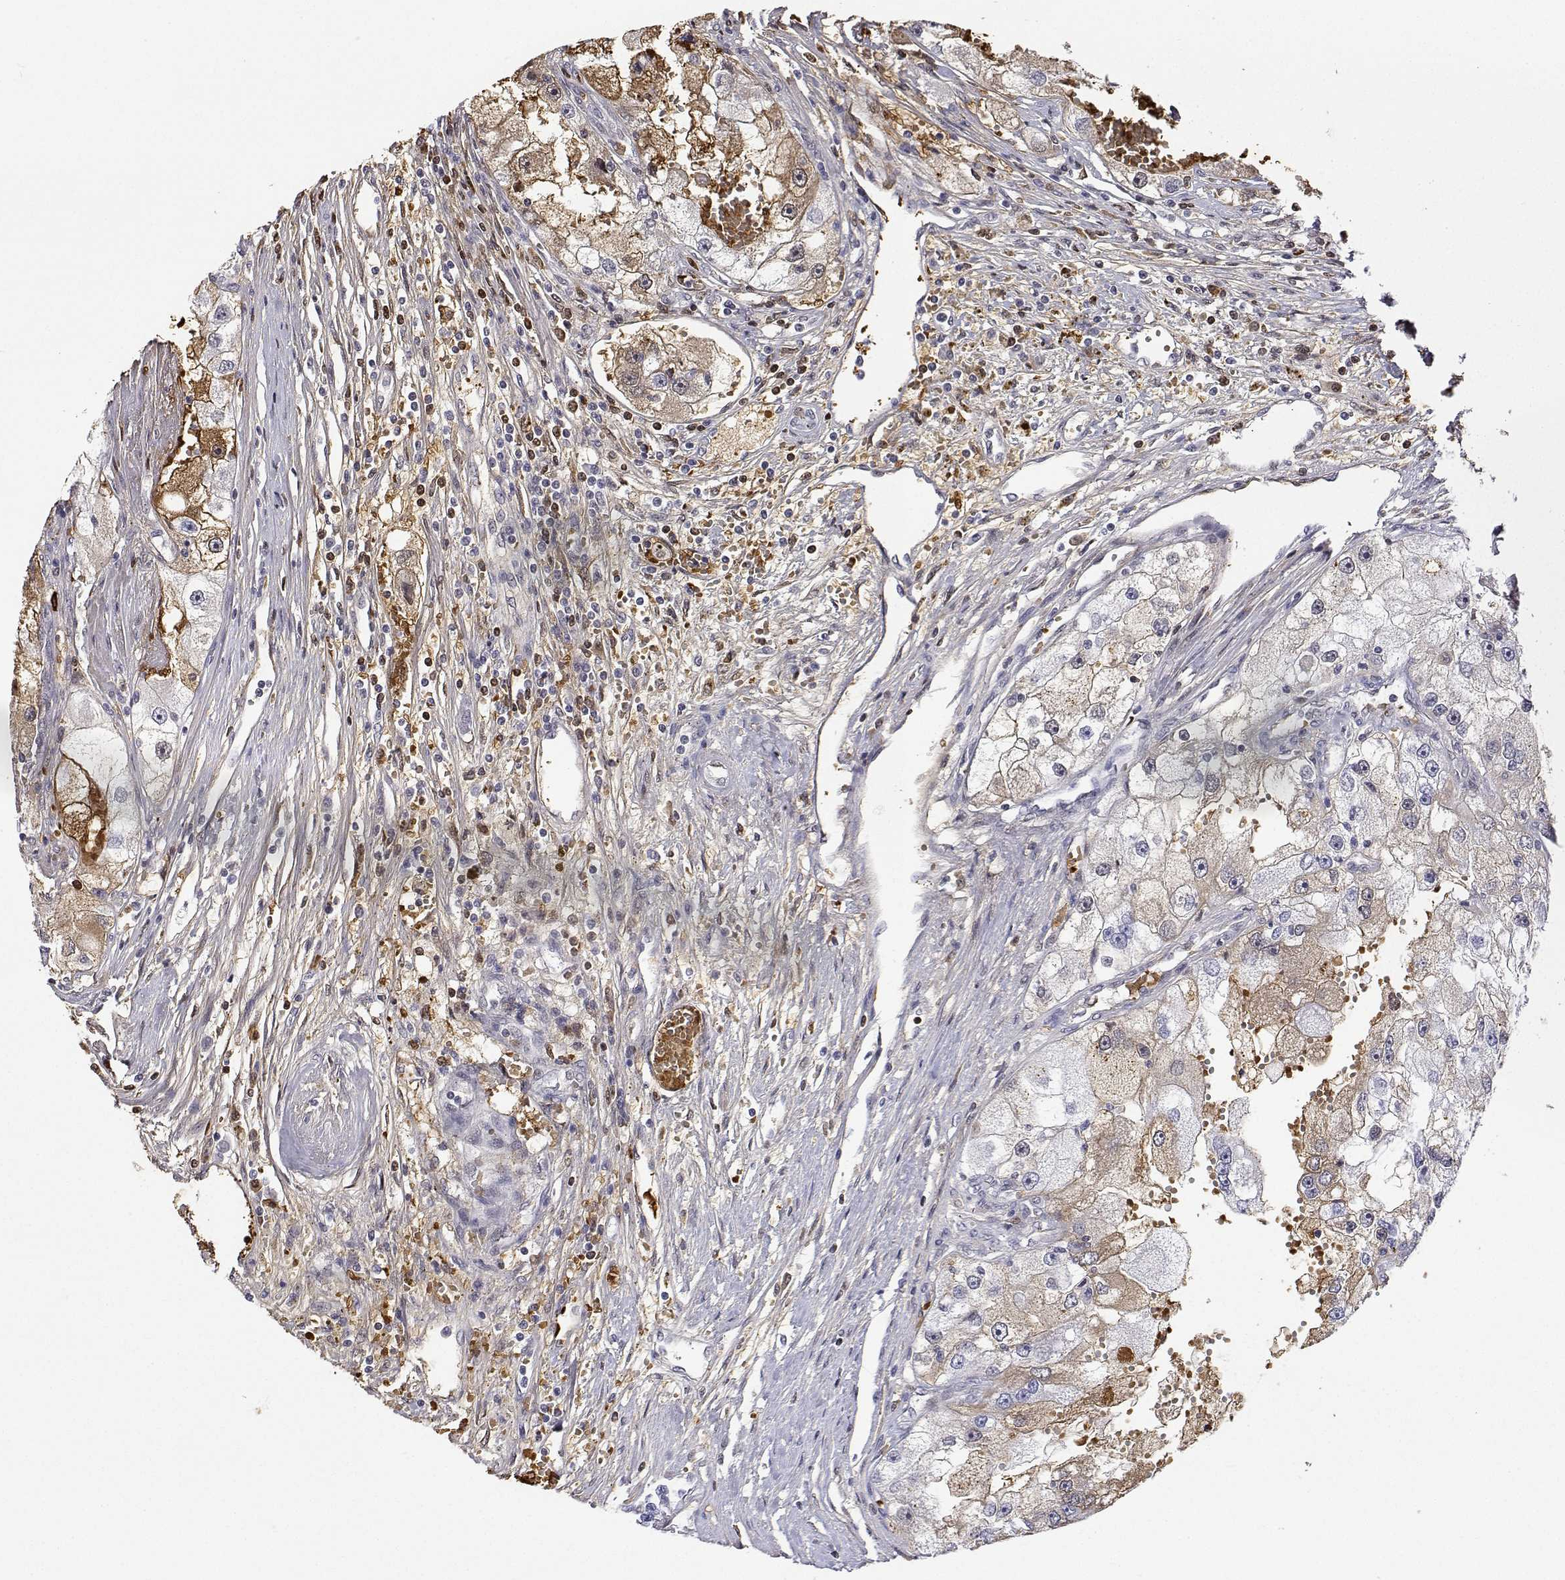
{"staining": {"intensity": "moderate", "quantity": "<25%", "location": "cytoplasmic/membranous"}, "tissue": "renal cancer", "cell_type": "Tumor cells", "image_type": "cancer", "snomed": [{"axis": "morphology", "description": "Adenocarcinoma, NOS"}, {"axis": "topography", "description": "Kidney"}], "caption": "Human adenocarcinoma (renal) stained with a protein marker displays moderate staining in tumor cells.", "gene": "ADAR", "patient": {"sex": "male", "age": 63}}